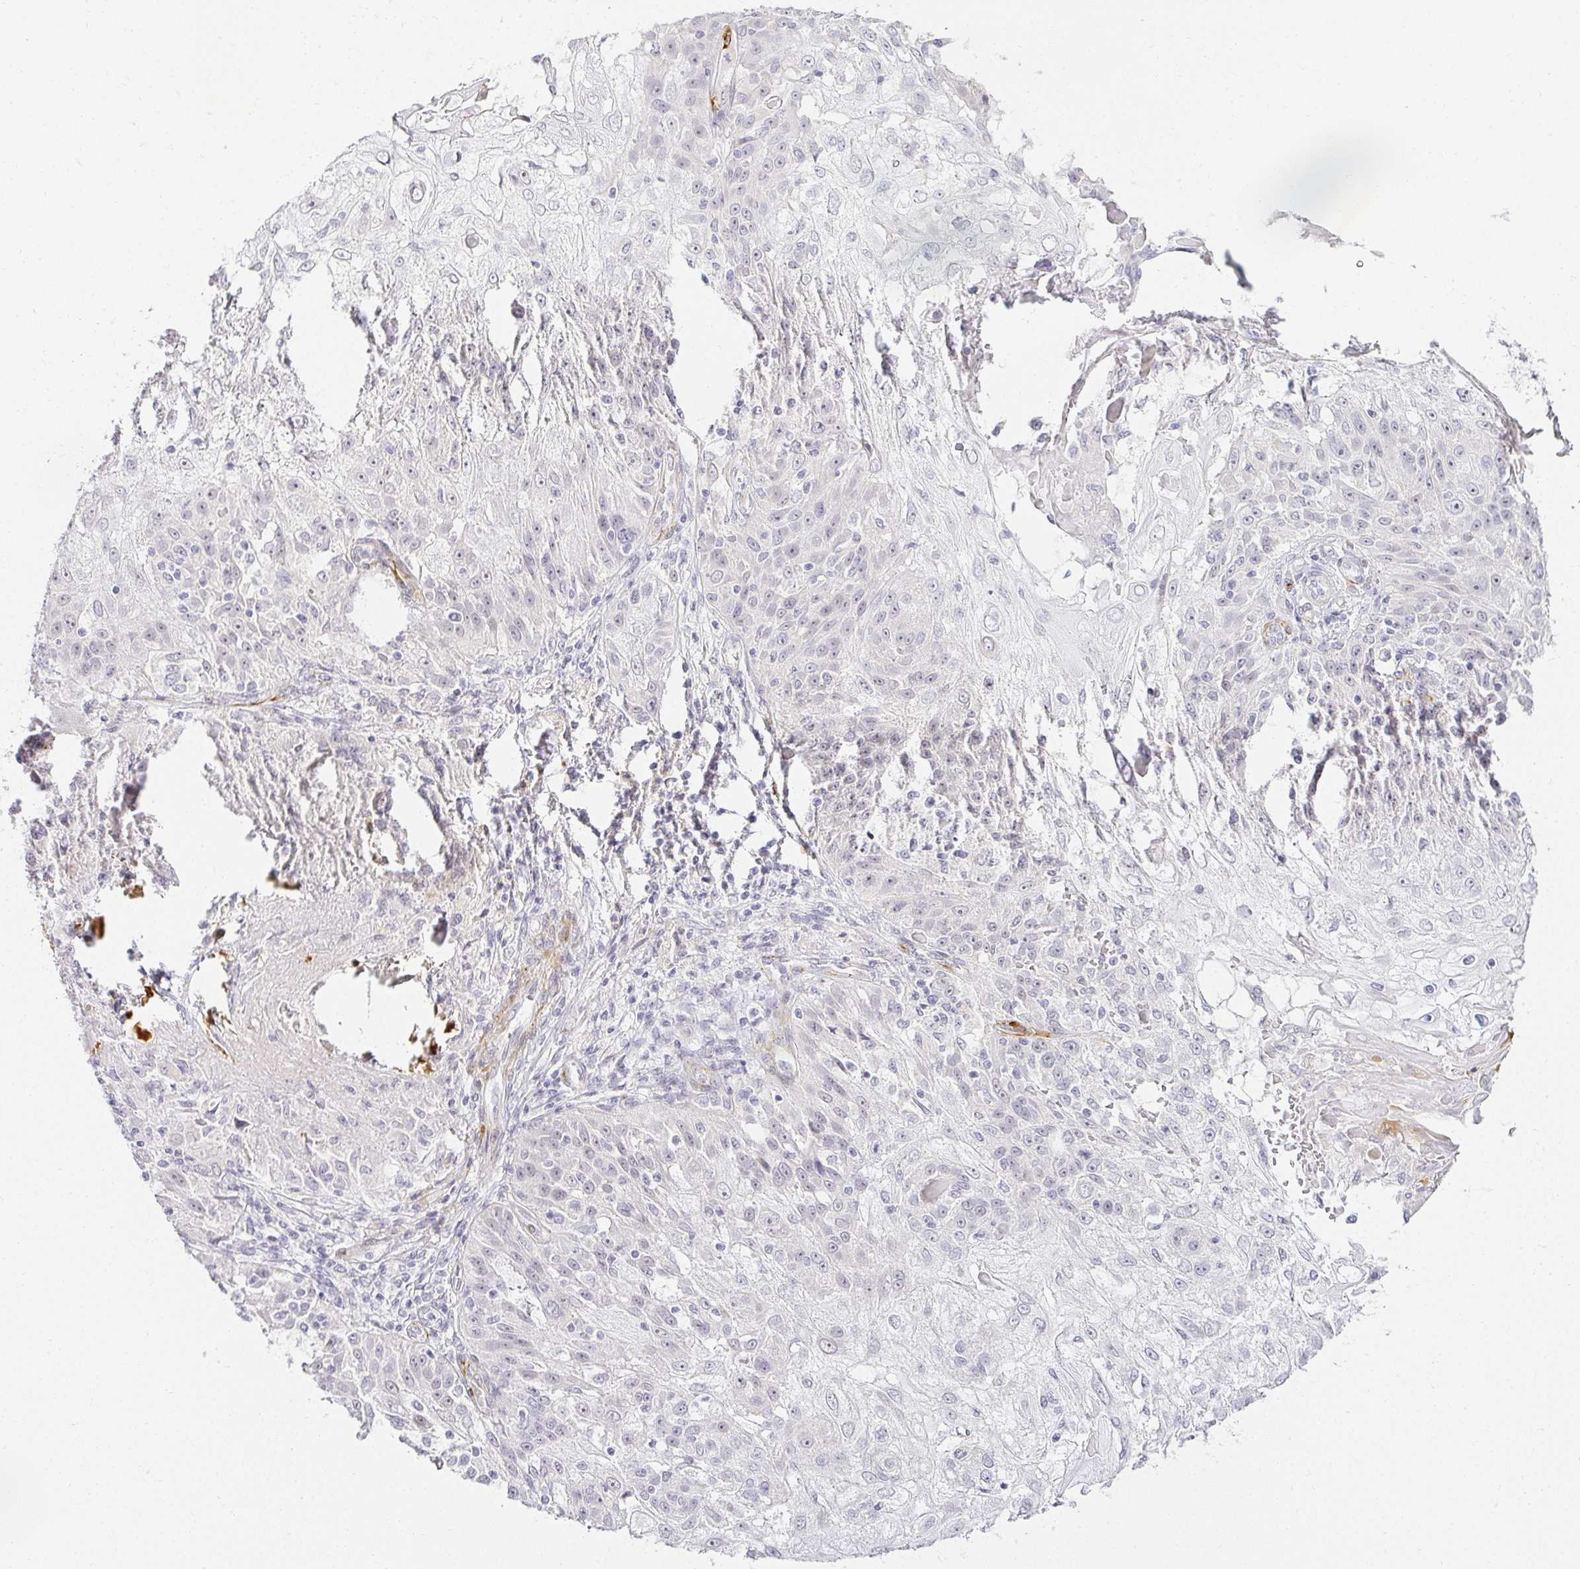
{"staining": {"intensity": "negative", "quantity": "none", "location": "none"}, "tissue": "skin cancer", "cell_type": "Tumor cells", "image_type": "cancer", "snomed": [{"axis": "morphology", "description": "Normal tissue, NOS"}, {"axis": "morphology", "description": "Squamous cell carcinoma, NOS"}, {"axis": "topography", "description": "Skin"}], "caption": "Immunohistochemistry of human skin cancer shows no staining in tumor cells.", "gene": "ACAN", "patient": {"sex": "female", "age": 83}}